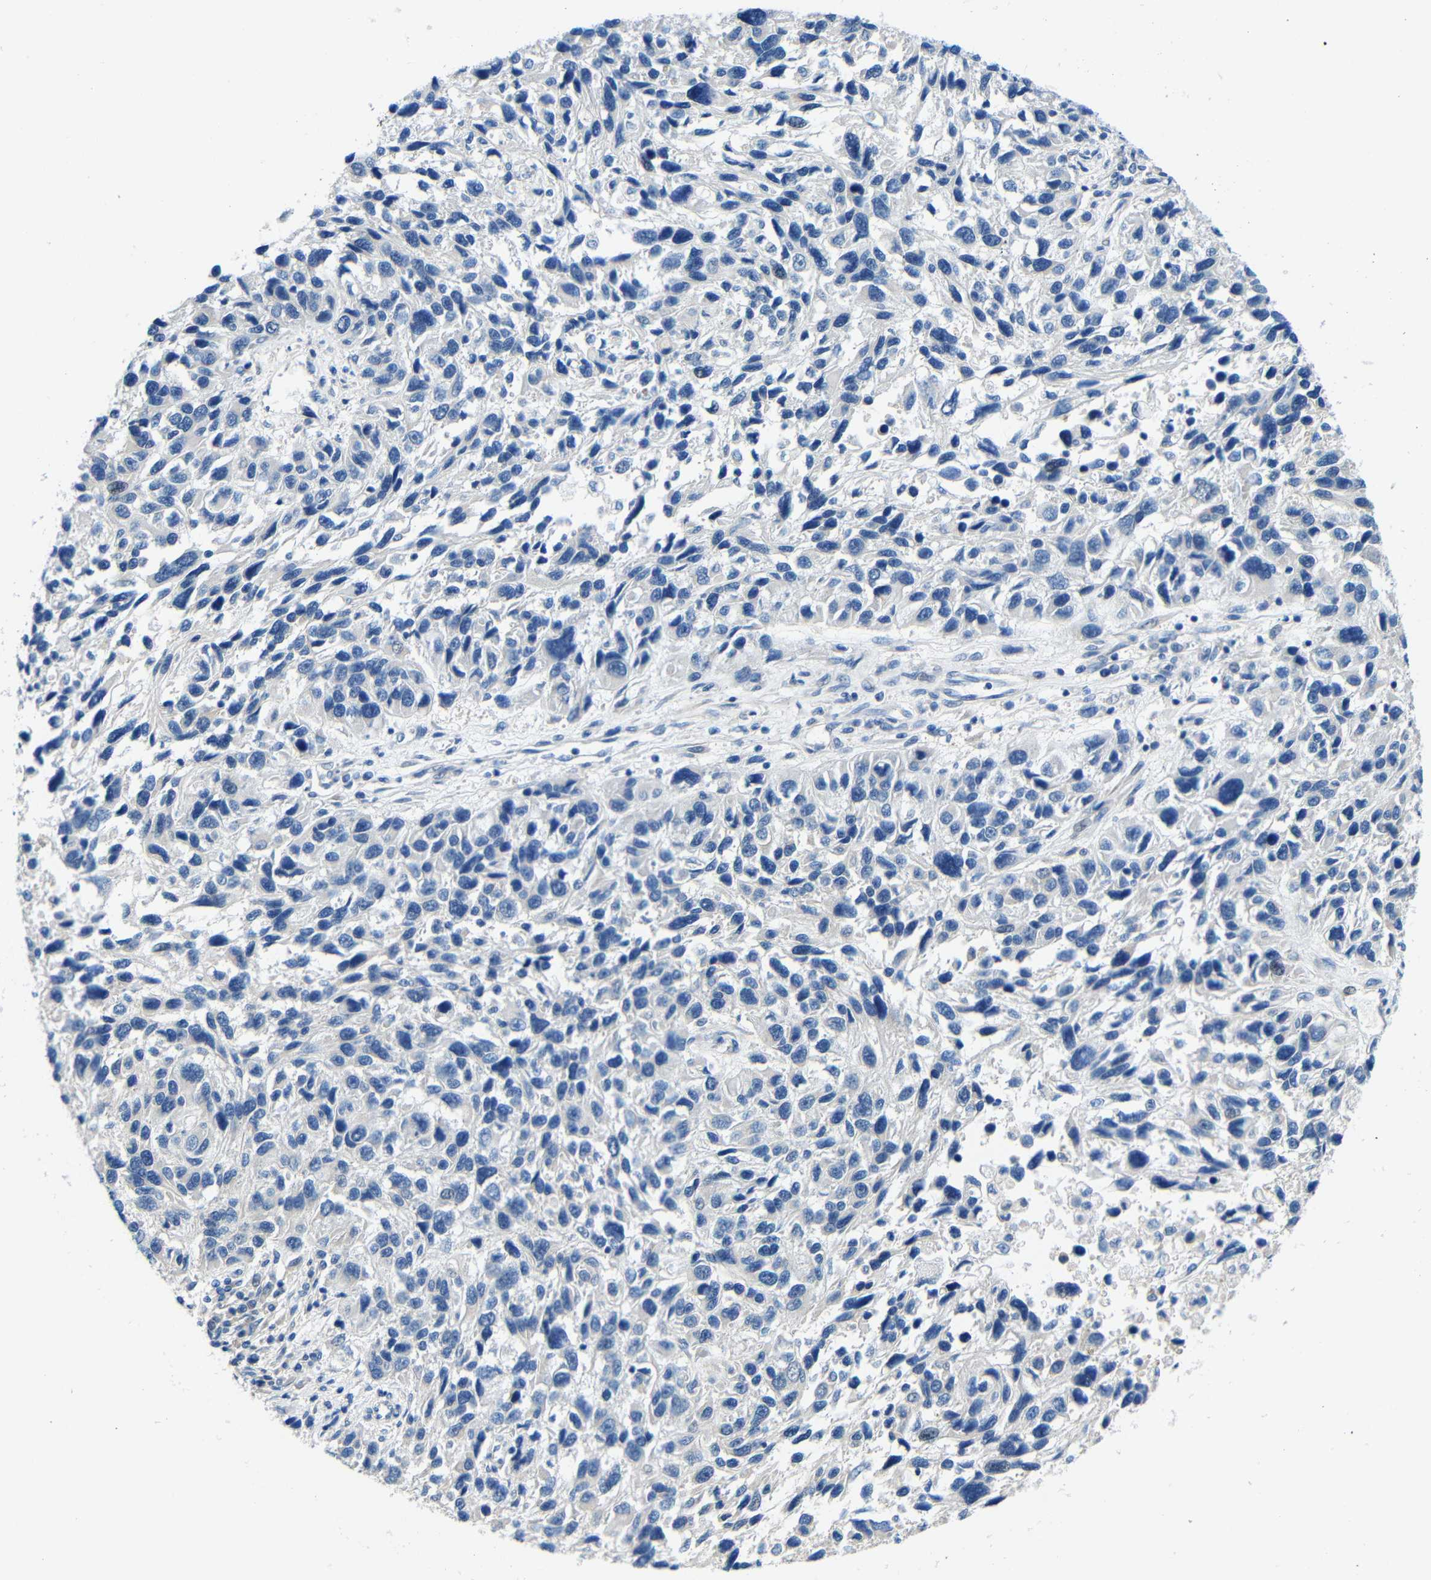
{"staining": {"intensity": "negative", "quantity": "none", "location": "none"}, "tissue": "melanoma", "cell_type": "Tumor cells", "image_type": "cancer", "snomed": [{"axis": "morphology", "description": "Malignant melanoma, NOS"}, {"axis": "topography", "description": "Skin"}], "caption": "Tumor cells are negative for brown protein staining in malignant melanoma.", "gene": "NEGR1", "patient": {"sex": "male", "age": 53}}